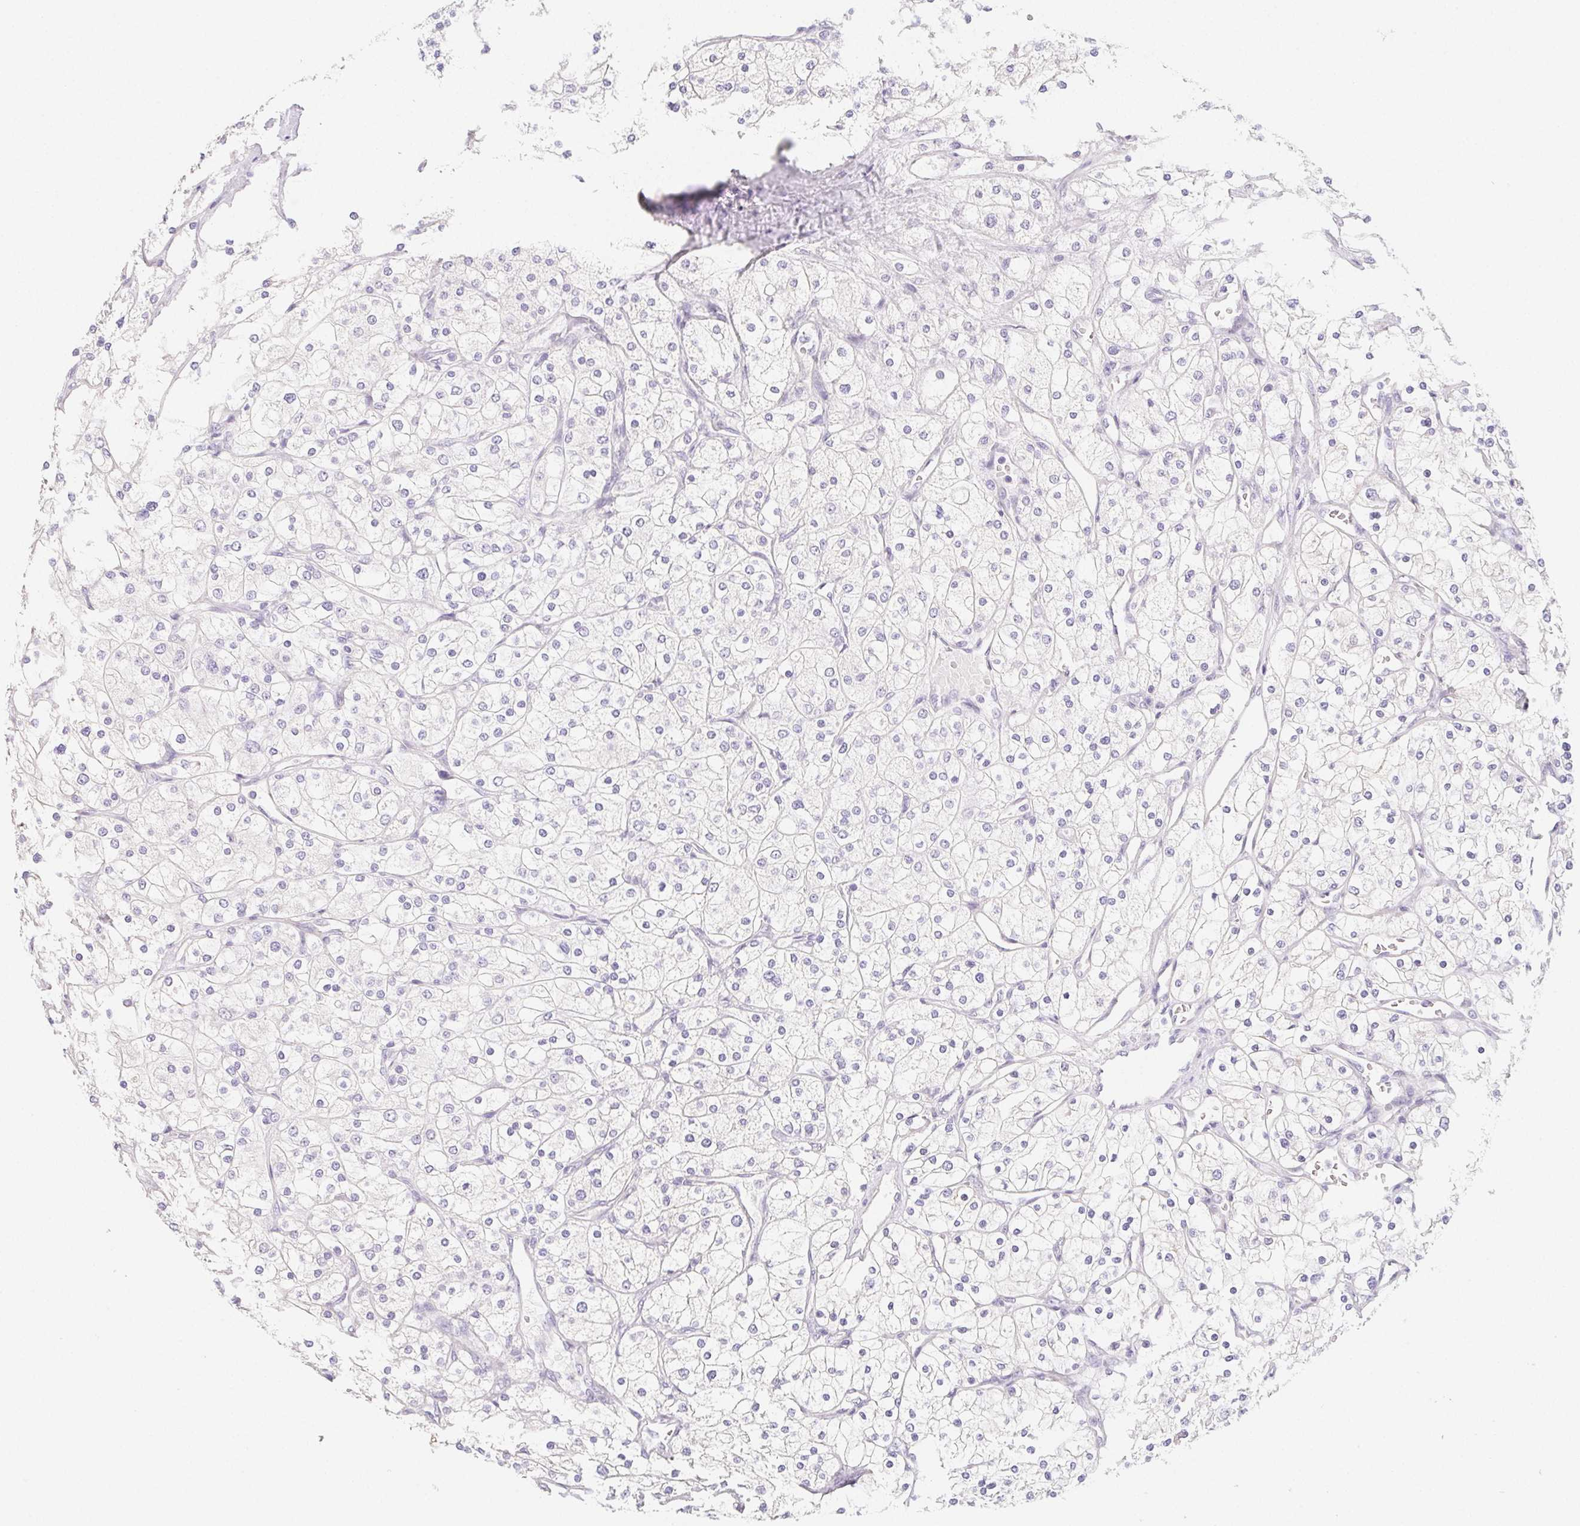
{"staining": {"intensity": "negative", "quantity": "none", "location": "none"}, "tissue": "renal cancer", "cell_type": "Tumor cells", "image_type": "cancer", "snomed": [{"axis": "morphology", "description": "Adenocarcinoma, NOS"}, {"axis": "topography", "description": "Kidney"}], "caption": "A histopathology image of human renal adenocarcinoma is negative for staining in tumor cells.", "gene": "ZBBX", "patient": {"sex": "male", "age": 80}}